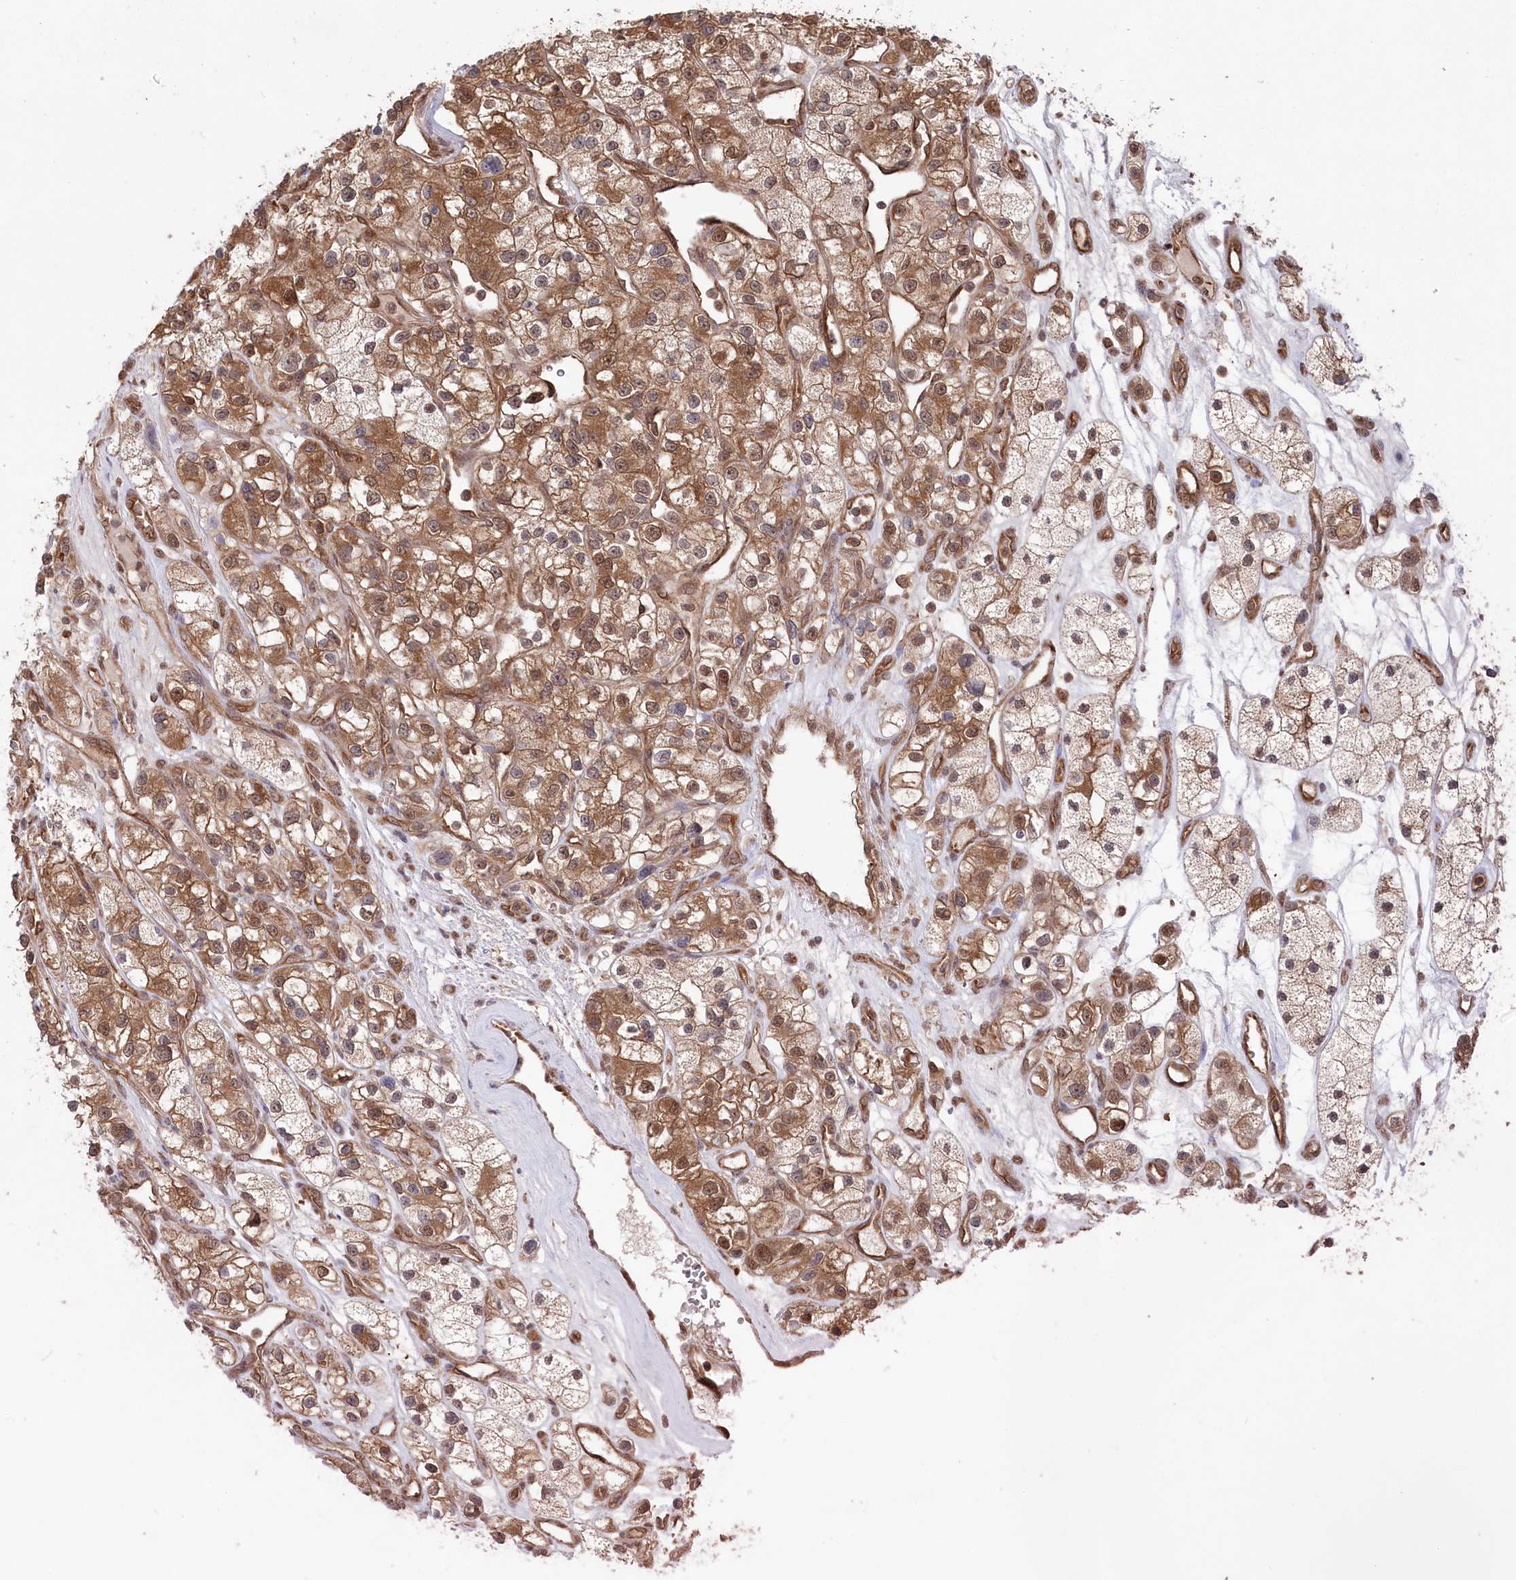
{"staining": {"intensity": "strong", "quantity": ">75%", "location": "cytoplasmic/membranous,nuclear"}, "tissue": "renal cancer", "cell_type": "Tumor cells", "image_type": "cancer", "snomed": [{"axis": "morphology", "description": "Adenocarcinoma, NOS"}, {"axis": "topography", "description": "Kidney"}], "caption": "Brown immunohistochemical staining in human adenocarcinoma (renal) exhibits strong cytoplasmic/membranous and nuclear expression in approximately >75% of tumor cells. The staining was performed using DAB (3,3'-diaminobenzidine), with brown indicating positive protein expression. Nuclei are stained blue with hematoxylin.", "gene": "PSMA1", "patient": {"sex": "female", "age": 57}}